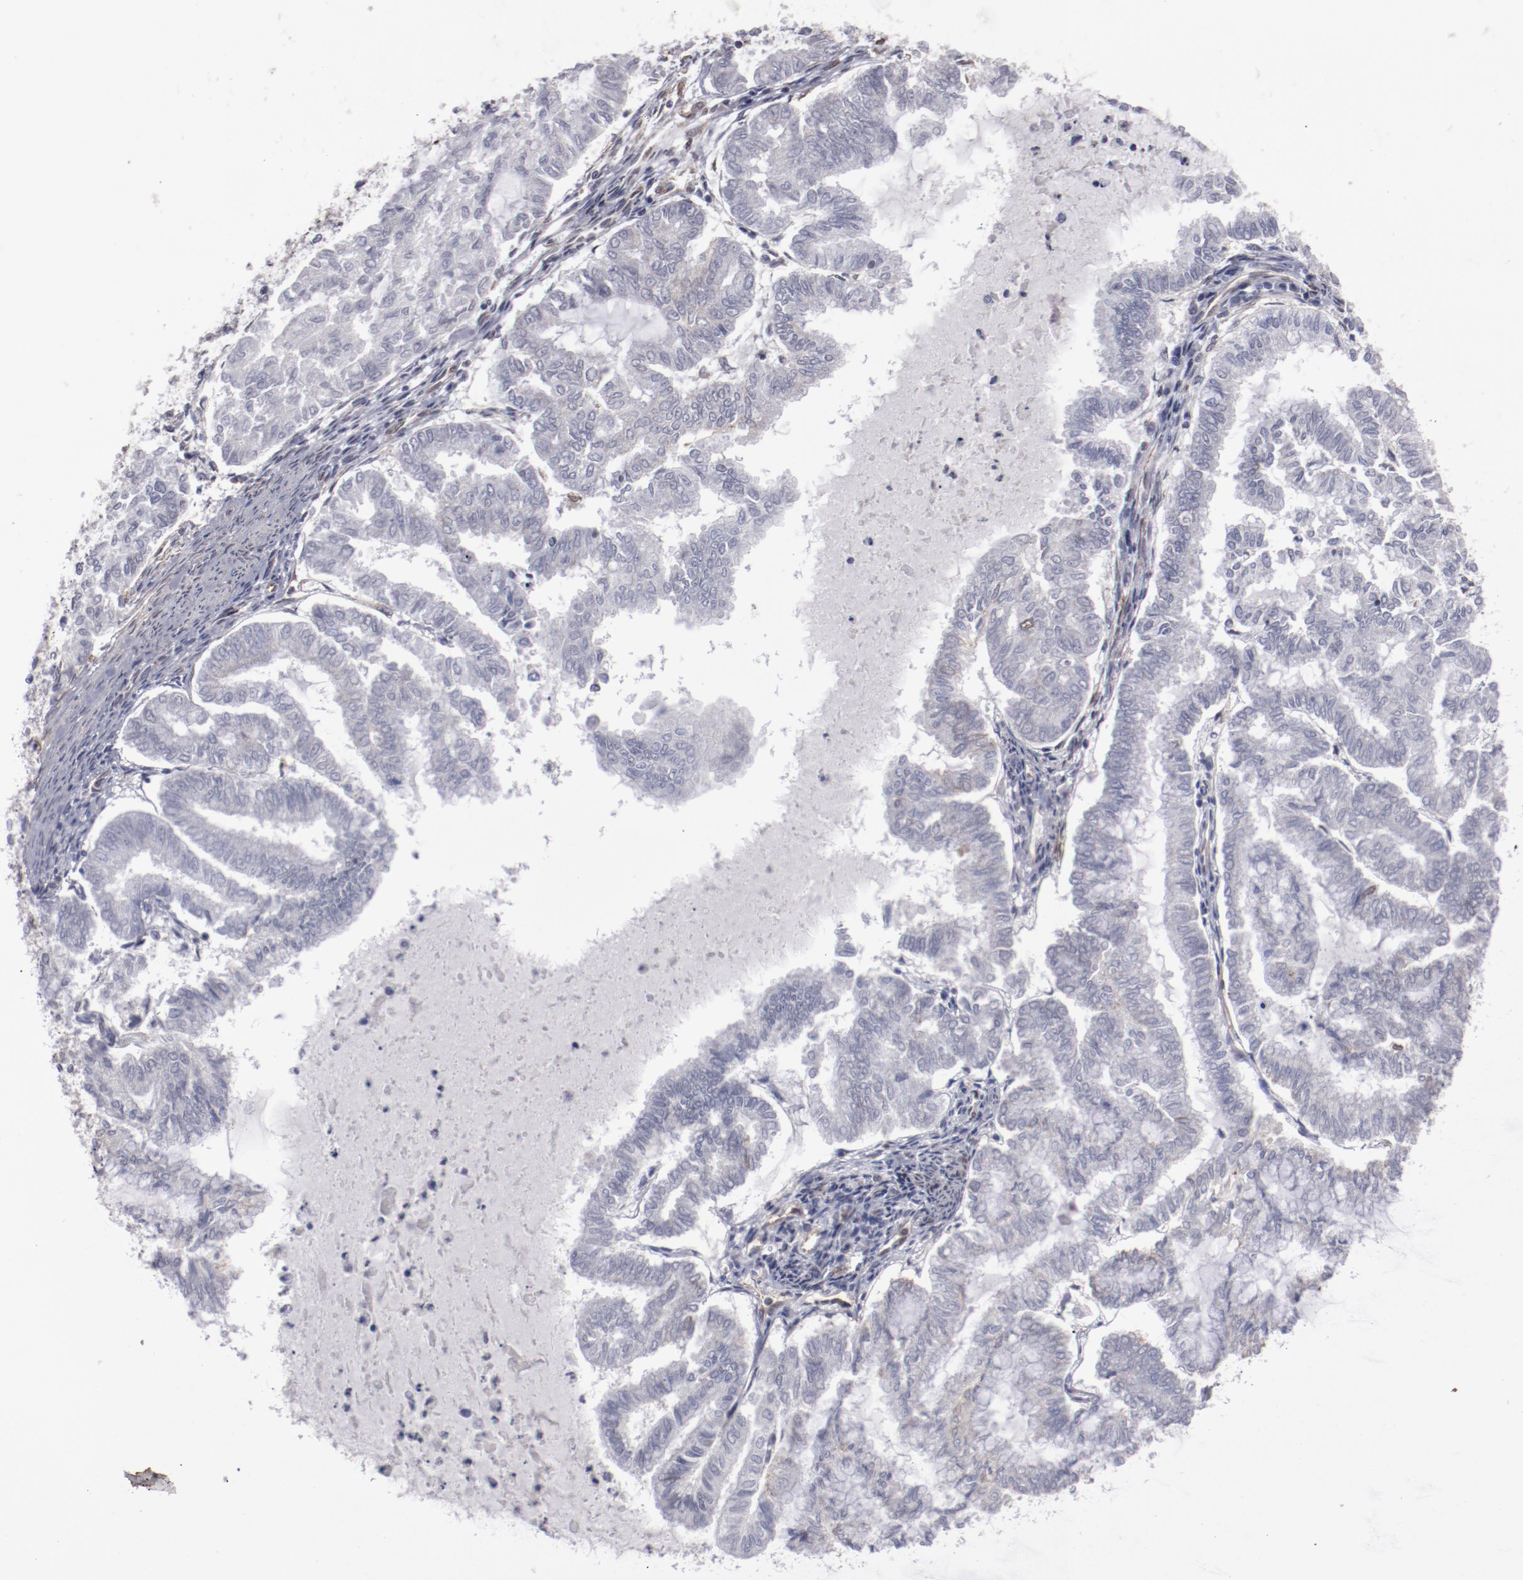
{"staining": {"intensity": "negative", "quantity": "none", "location": "none"}, "tissue": "endometrial cancer", "cell_type": "Tumor cells", "image_type": "cancer", "snomed": [{"axis": "morphology", "description": "Adenocarcinoma, NOS"}, {"axis": "topography", "description": "Endometrium"}], "caption": "Immunohistochemical staining of human adenocarcinoma (endometrial) exhibits no significant expression in tumor cells.", "gene": "LEF1", "patient": {"sex": "female", "age": 79}}